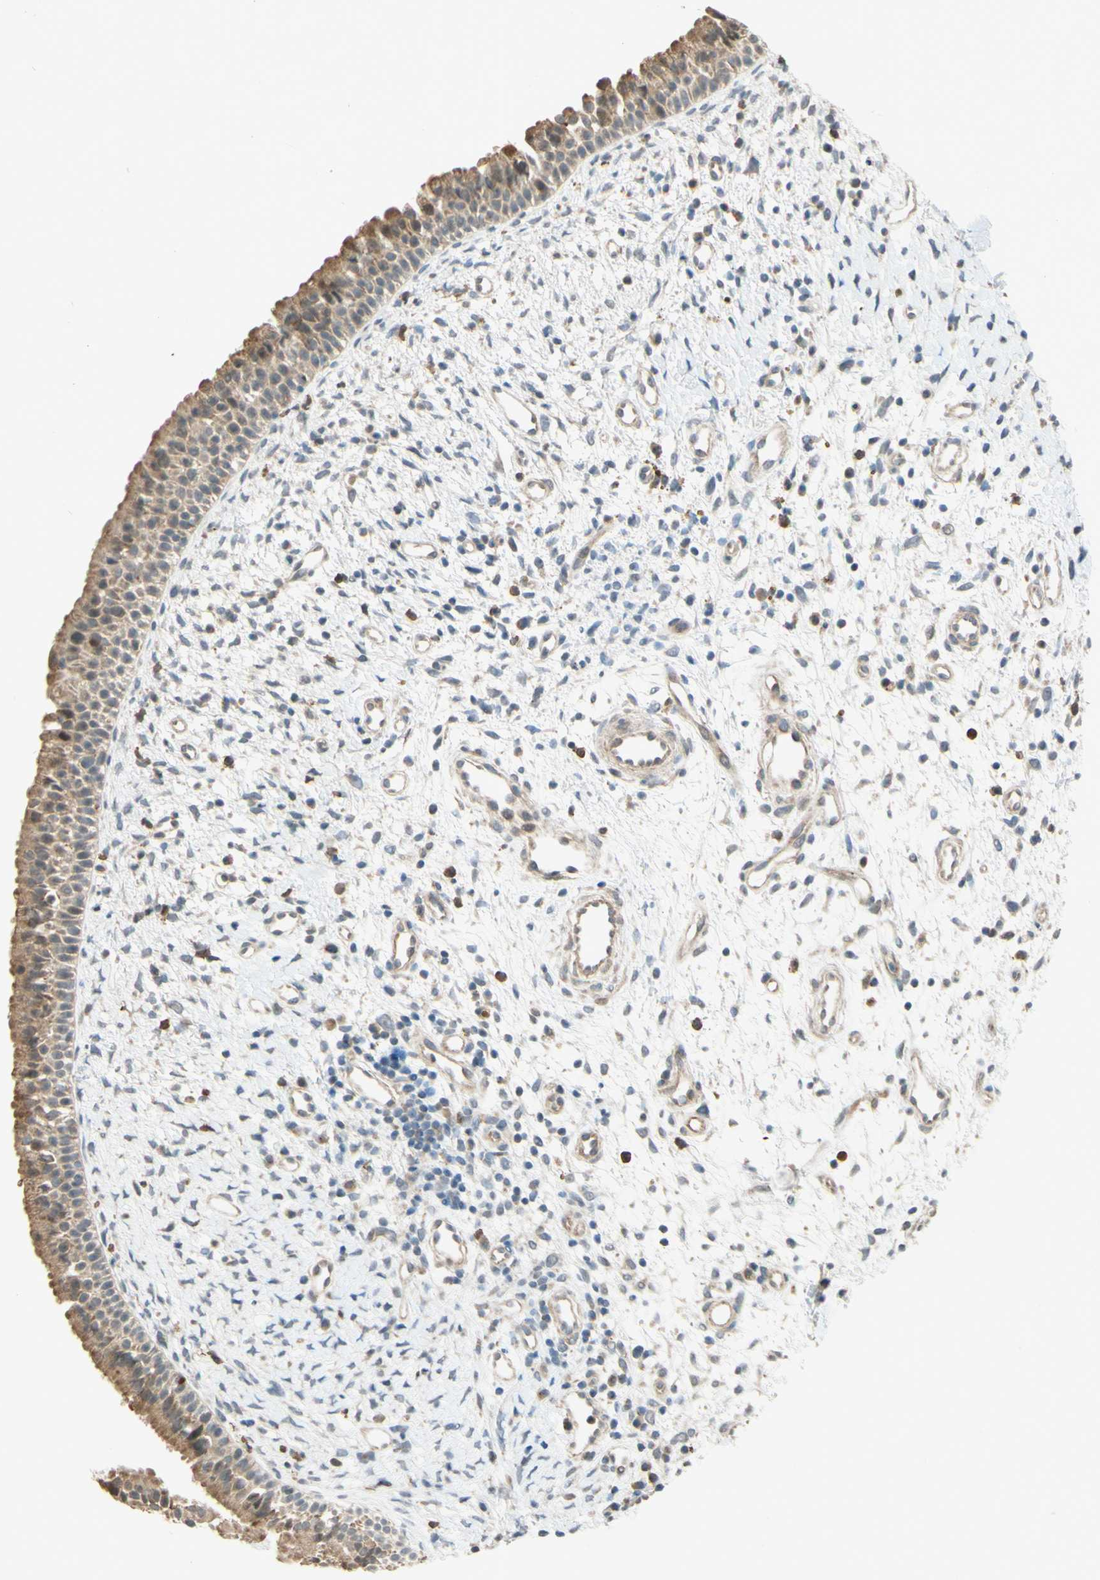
{"staining": {"intensity": "weak", "quantity": "25%-75%", "location": "cytoplasmic/membranous,nuclear"}, "tissue": "nasopharynx", "cell_type": "Respiratory epithelial cells", "image_type": "normal", "snomed": [{"axis": "morphology", "description": "Normal tissue, NOS"}, {"axis": "topography", "description": "Nasopharynx"}], "caption": "About 25%-75% of respiratory epithelial cells in benign human nasopharynx reveal weak cytoplasmic/membranous,nuclear protein expression as visualized by brown immunohistochemical staining.", "gene": "GATA1", "patient": {"sex": "male", "age": 22}}